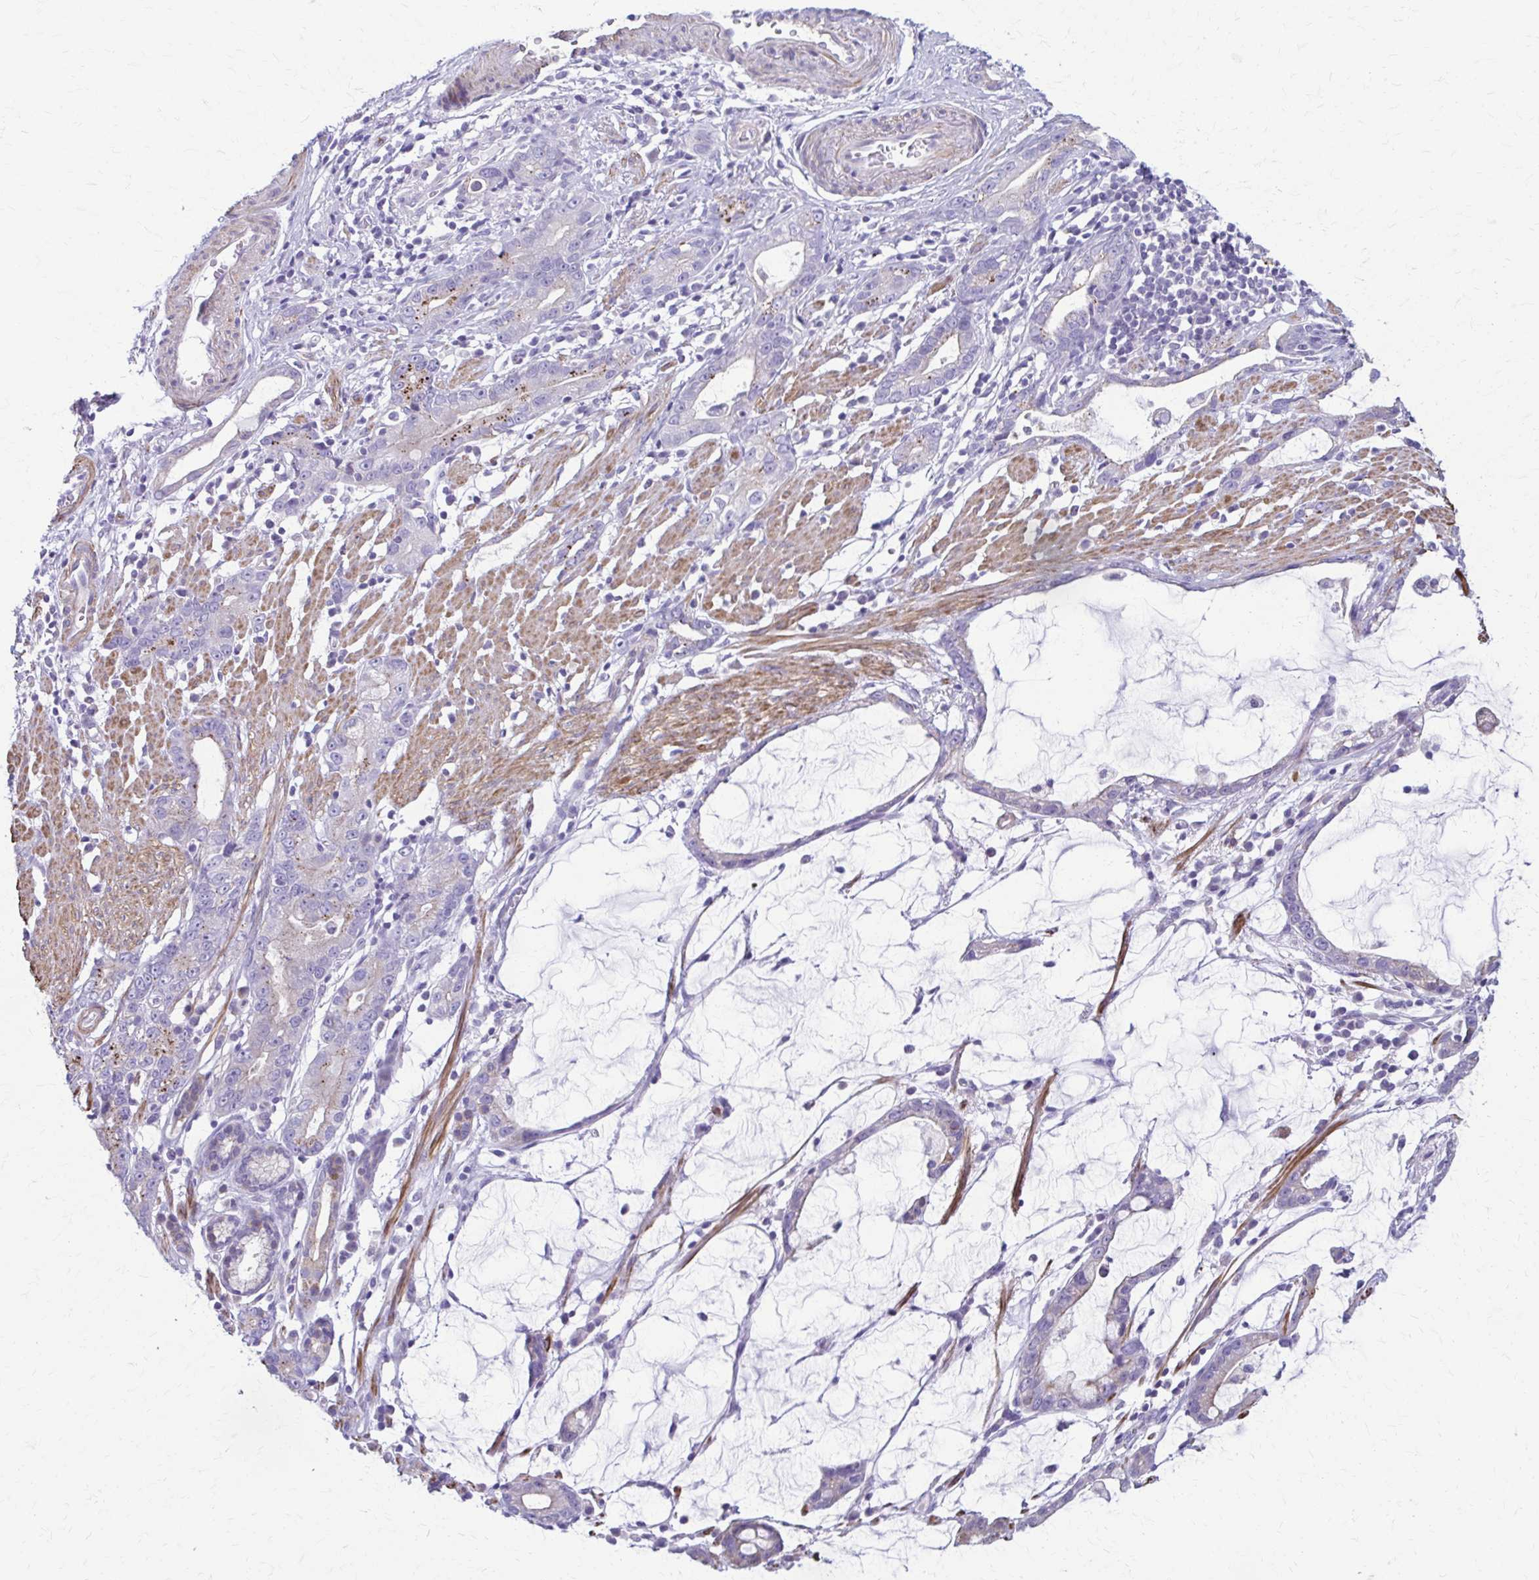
{"staining": {"intensity": "negative", "quantity": "none", "location": "none"}, "tissue": "stomach cancer", "cell_type": "Tumor cells", "image_type": "cancer", "snomed": [{"axis": "morphology", "description": "Adenocarcinoma, NOS"}, {"axis": "topography", "description": "Stomach"}], "caption": "DAB (3,3'-diaminobenzidine) immunohistochemical staining of human stomach adenocarcinoma shows no significant positivity in tumor cells.", "gene": "DSP", "patient": {"sex": "male", "age": 55}}